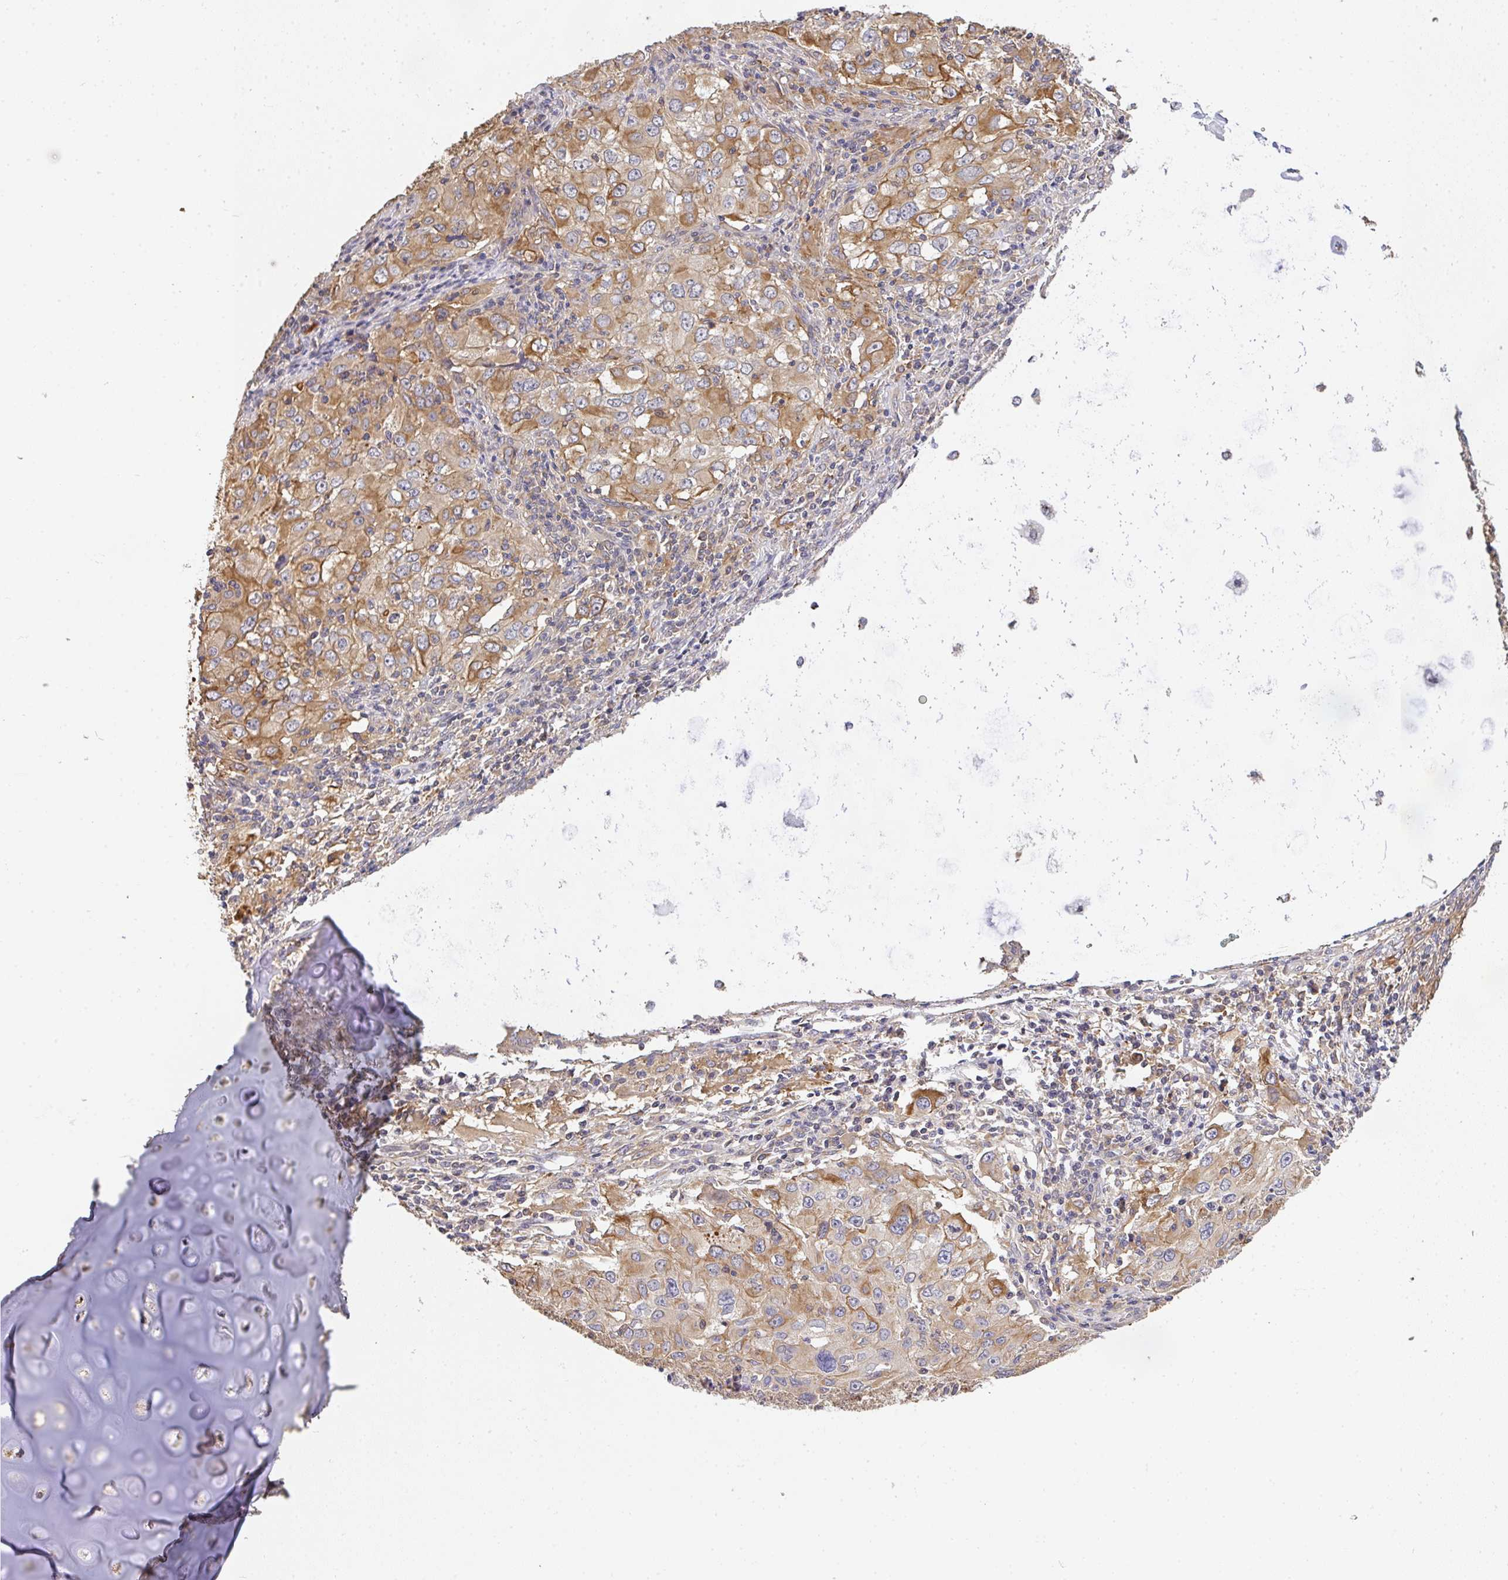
{"staining": {"intensity": "moderate", "quantity": ">75%", "location": "cytoplasmic/membranous"}, "tissue": "lung cancer", "cell_type": "Tumor cells", "image_type": "cancer", "snomed": [{"axis": "morphology", "description": "Adenocarcinoma, NOS"}, {"axis": "morphology", "description": "Adenocarcinoma, metastatic, NOS"}, {"axis": "topography", "description": "Lymph node"}, {"axis": "topography", "description": "Lung"}], "caption": "Immunohistochemical staining of human lung cancer (metastatic adenocarcinoma) demonstrates moderate cytoplasmic/membranous protein staining in approximately >75% of tumor cells.", "gene": "EEF1AKMT1", "patient": {"sex": "female", "age": 42}}